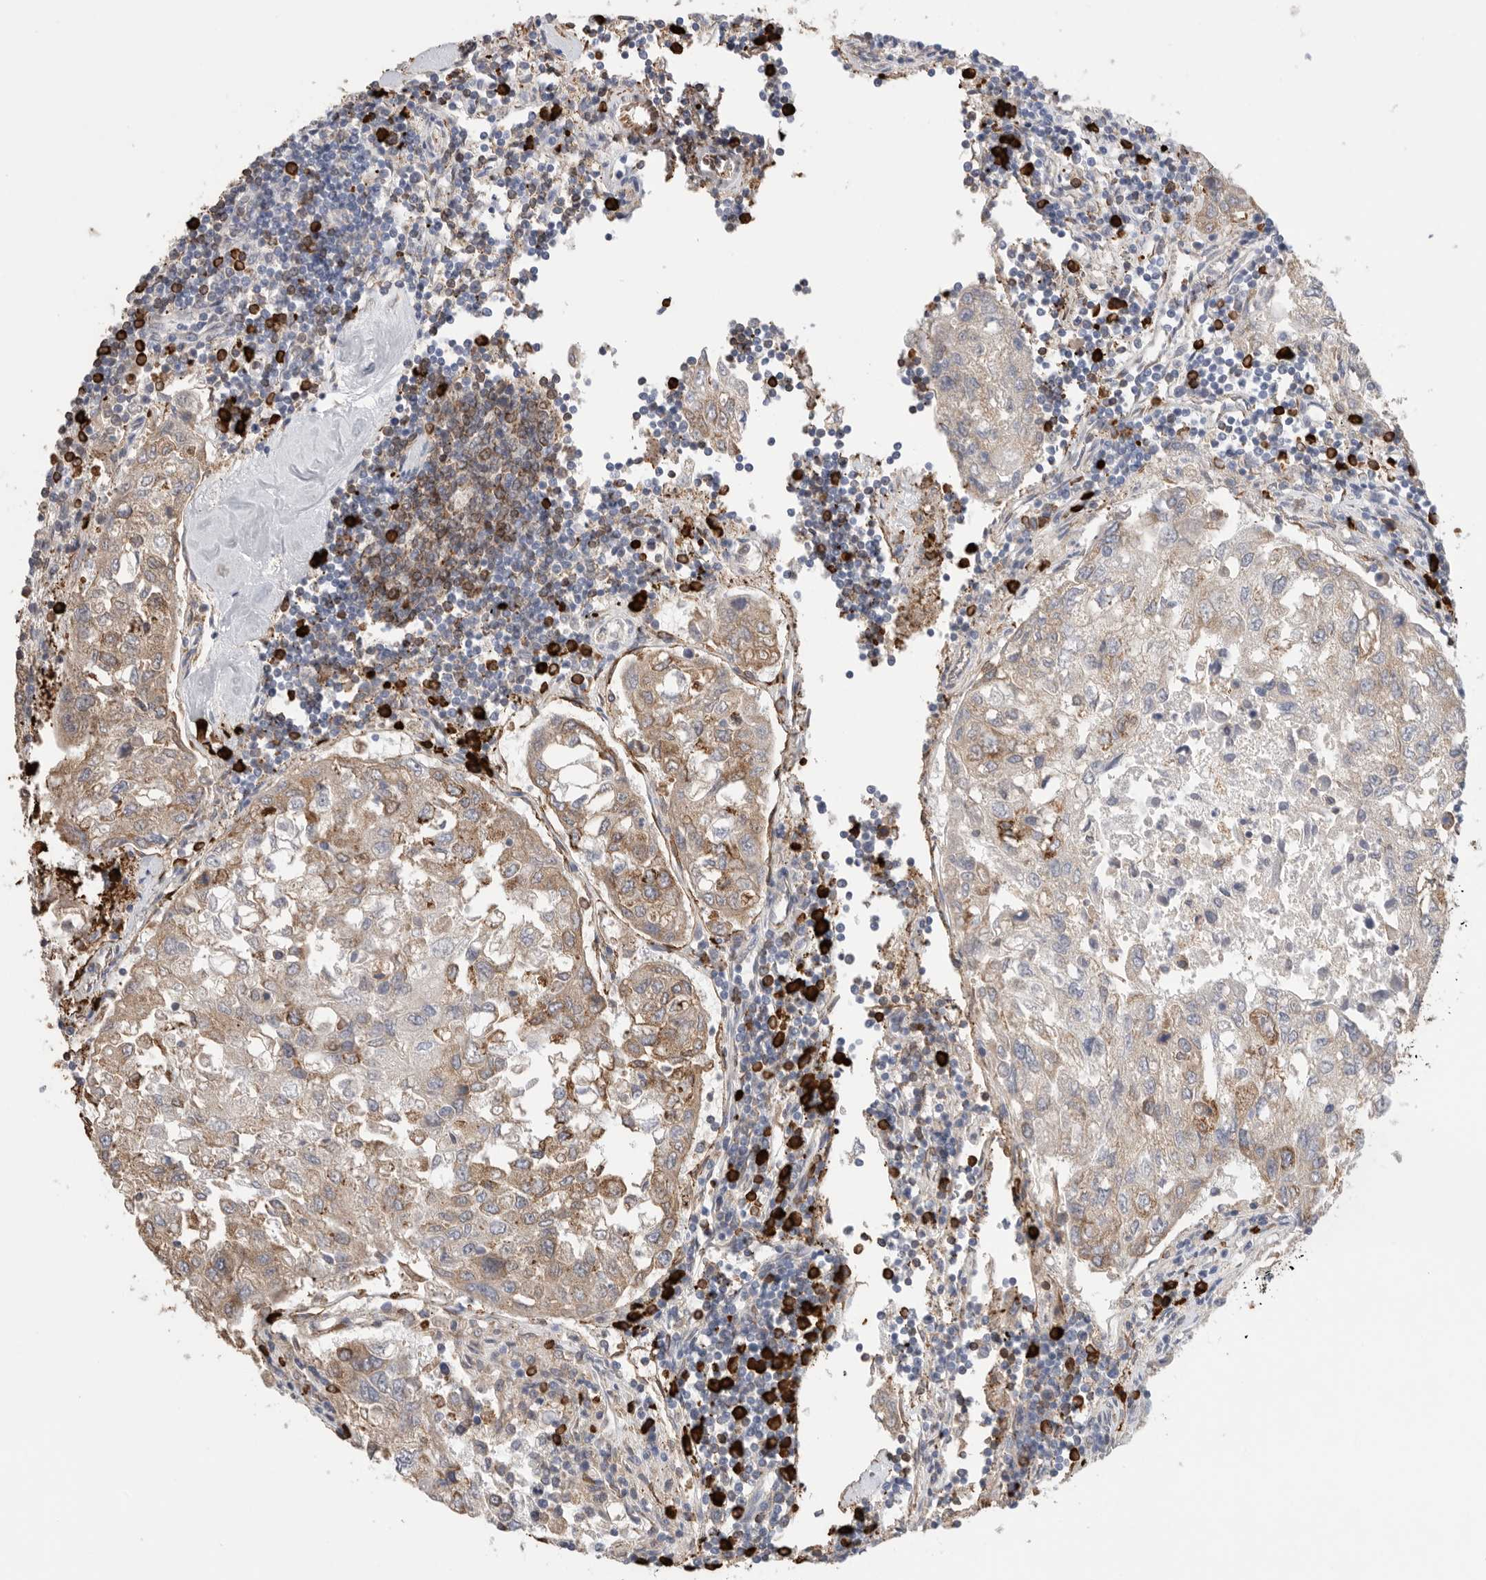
{"staining": {"intensity": "moderate", "quantity": "<25%", "location": "cytoplasmic/membranous"}, "tissue": "urothelial cancer", "cell_type": "Tumor cells", "image_type": "cancer", "snomed": [{"axis": "morphology", "description": "Urothelial carcinoma, High grade"}, {"axis": "topography", "description": "Lymph node"}, {"axis": "topography", "description": "Urinary bladder"}], "caption": "Urothelial cancer stained with a protein marker exhibits moderate staining in tumor cells.", "gene": "BLOC1S5", "patient": {"sex": "male", "age": 51}}